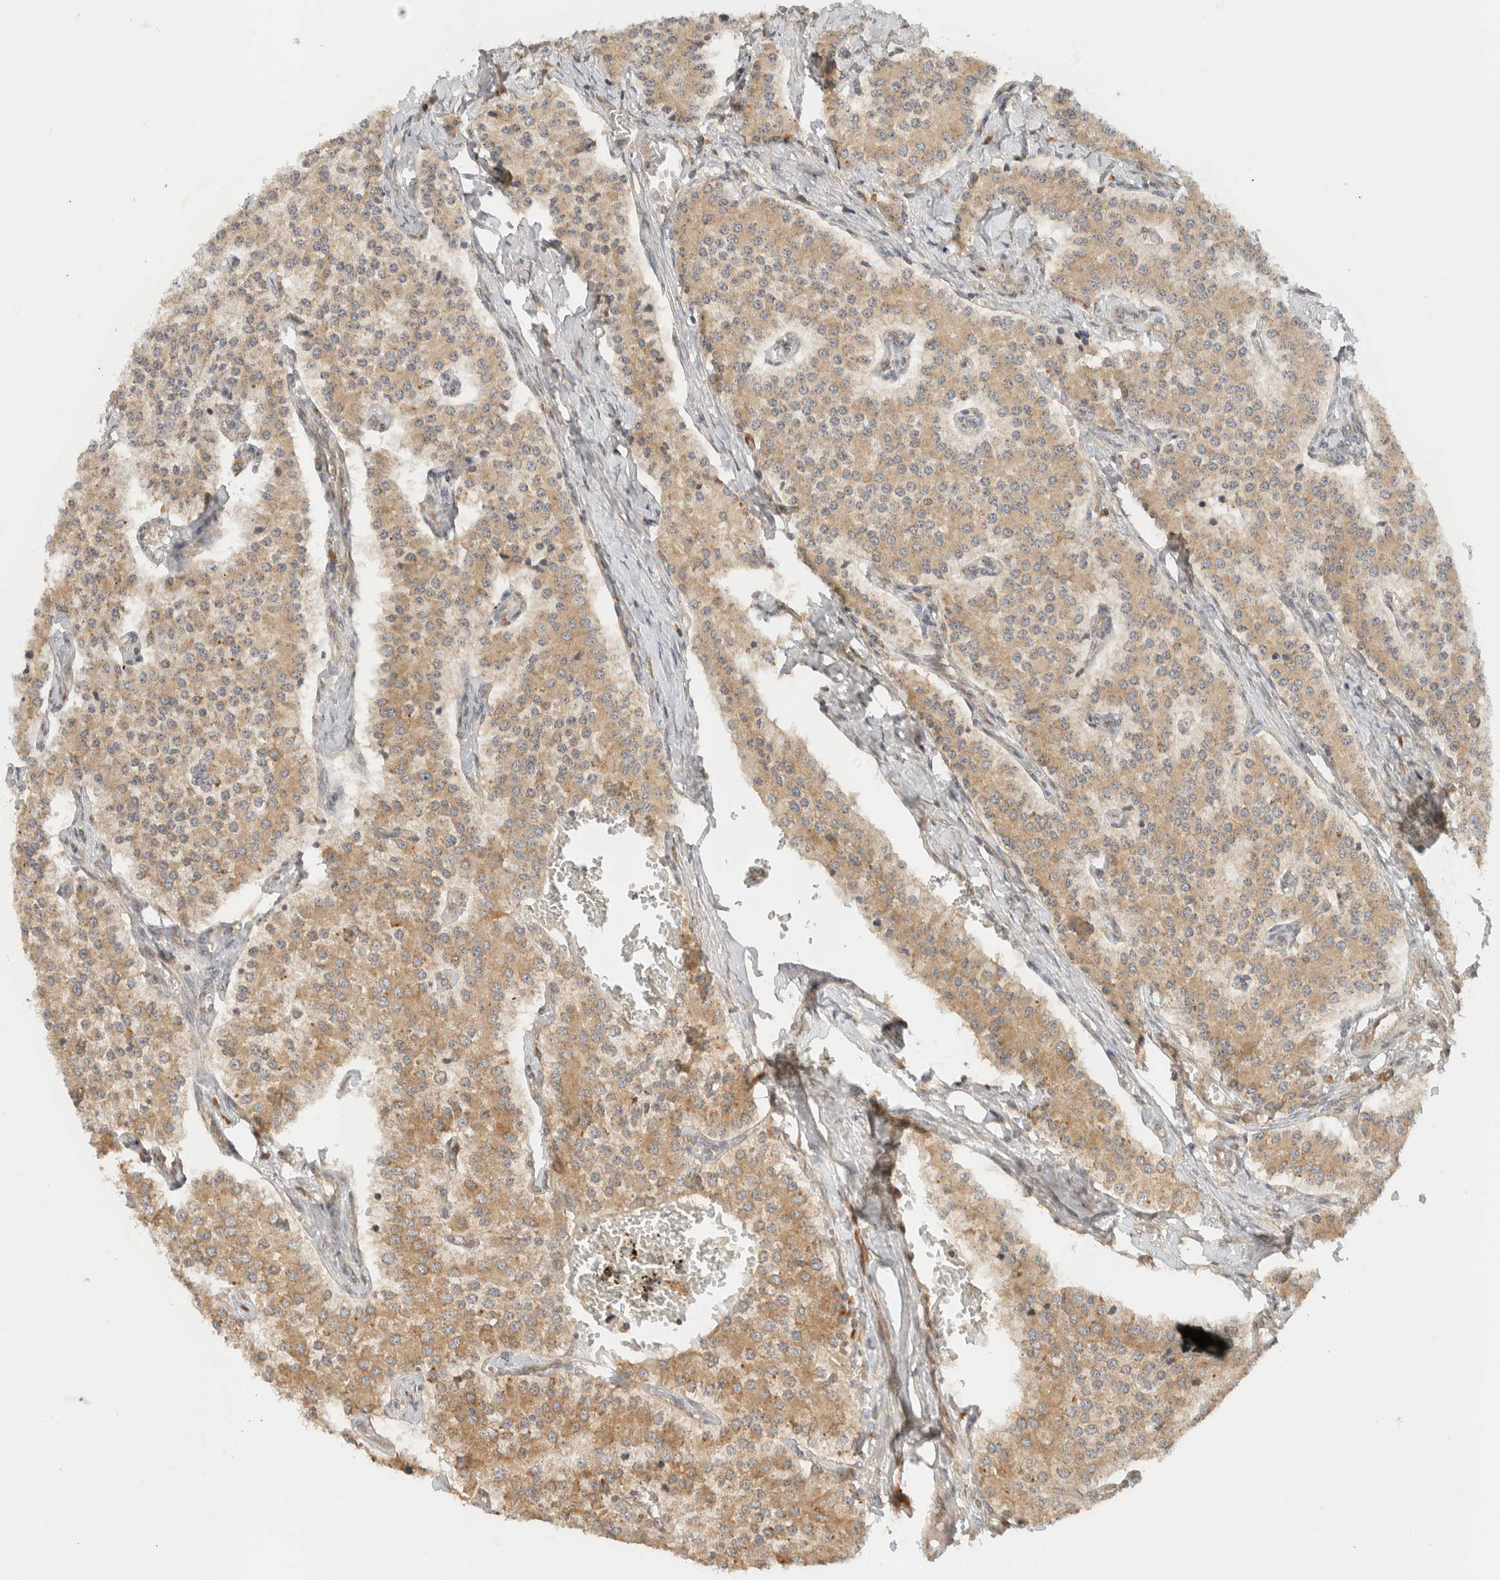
{"staining": {"intensity": "moderate", "quantity": ">75%", "location": "cytoplasmic/membranous"}, "tissue": "carcinoid", "cell_type": "Tumor cells", "image_type": "cancer", "snomed": [{"axis": "morphology", "description": "Carcinoid, malignant, NOS"}, {"axis": "topography", "description": "Colon"}], "caption": "Immunohistochemistry (IHC) staining of carcinoid, which reveals medium levels of moderate cytoplasmic/membranous expression in about >75% of tumor cells indicating moderate cytoplasmic/membranous protein staining. The staining was performed using DAB (3,3'-diaminobenzidine) (brown) for protein detection and nuclei were counterstained in hematoxylin (blue).", "gene": "ARFGEF2", "patient": {"sex": "female", "age": 52}}